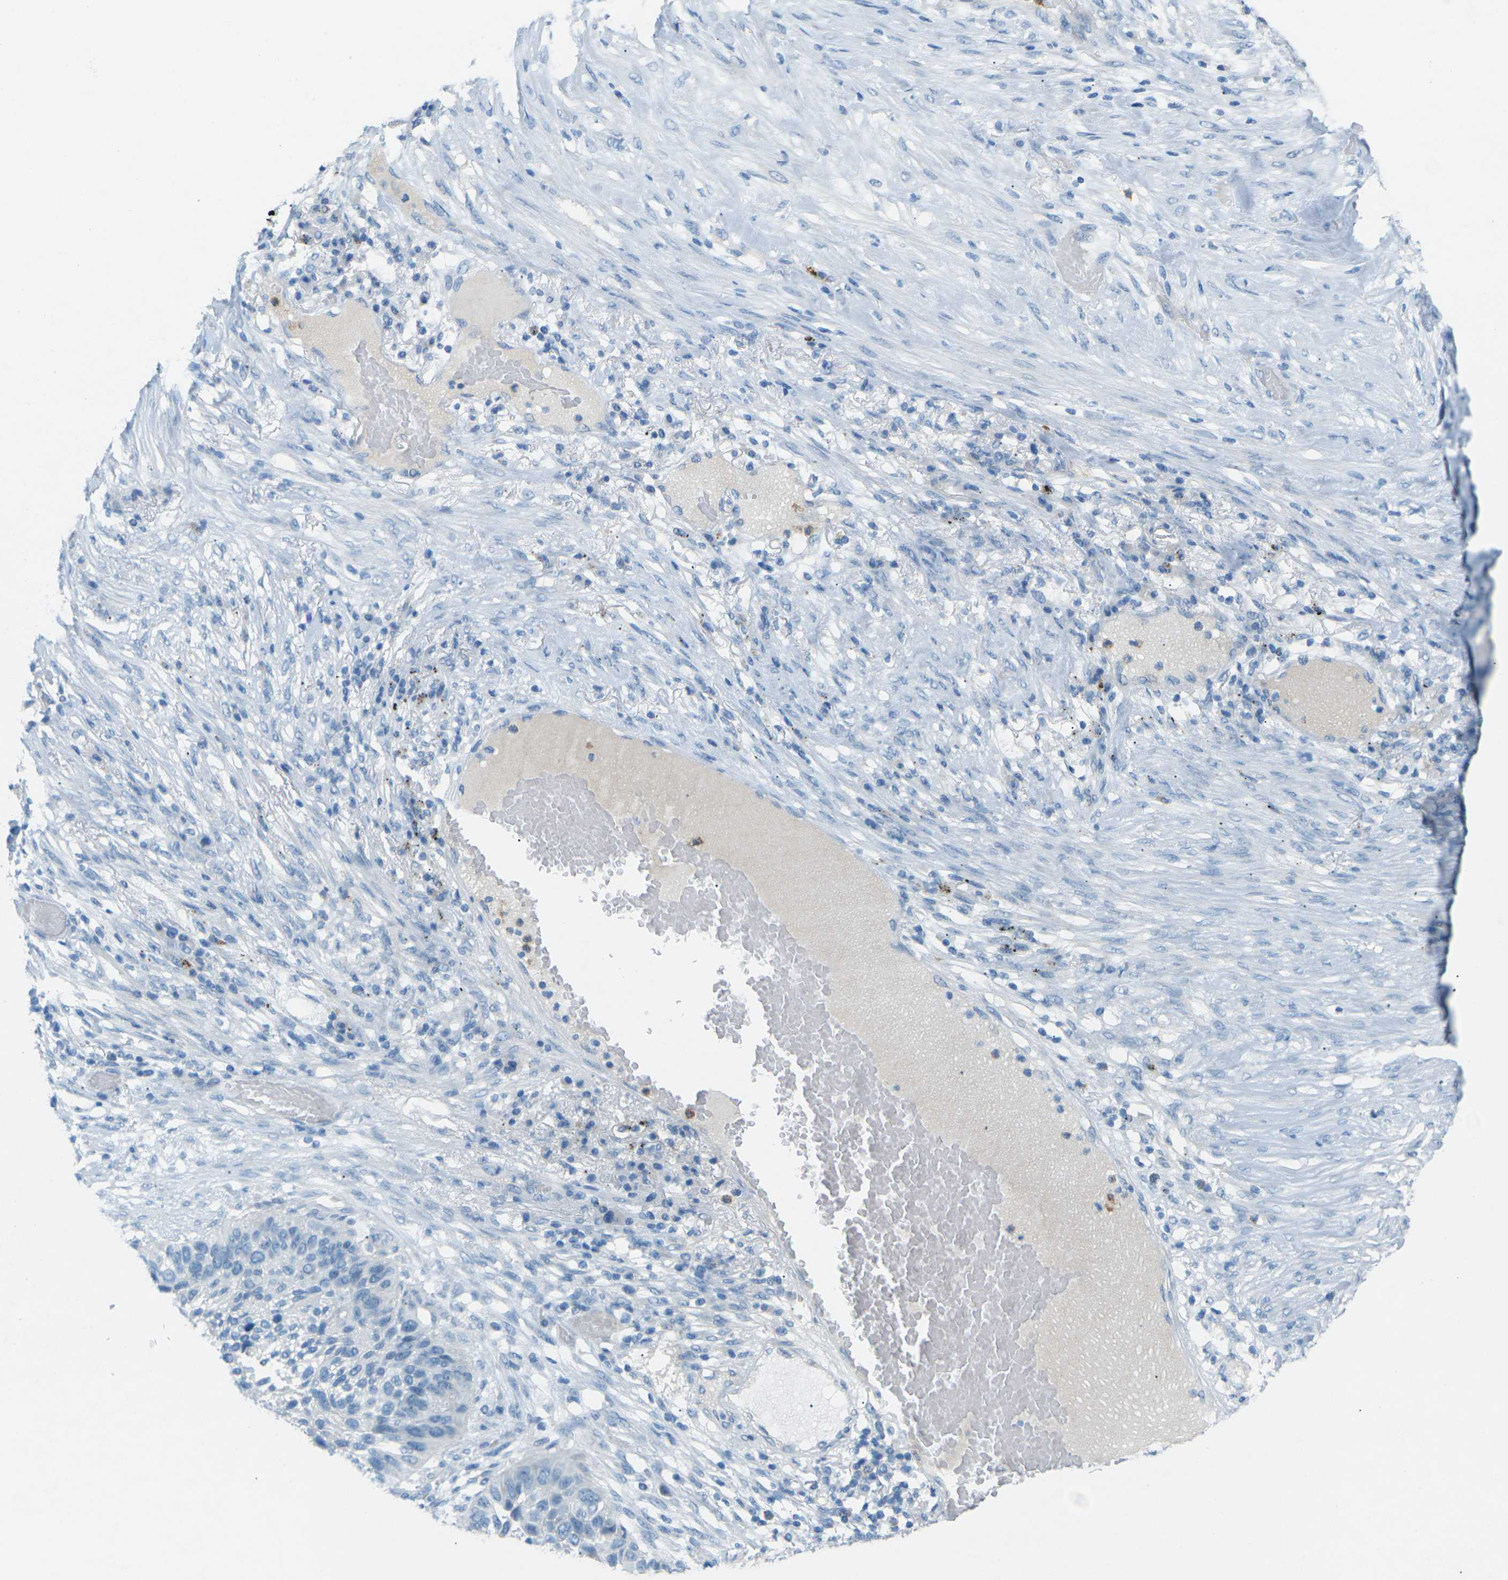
{"staining": {"intensity": "negative", "quantity": "none", "location": "none"}, "tissue": "lung cancer", "cell_type": "Tumor cells", "image_type": "cancer", "snomed": [{"axis": "morphology", "description": "Squamous cell carcinoma, NOS"}, {"axis": "topography", "description": "Lung"}], "caption": "The micrograph exhibits no significant expression in tumor cells of lung cancer. (Stains: DAB (3,3'-diaminobenzidine) immunohistochemistry (IHC) with hematoxylin counter stain, Microscopy: brightfield microscopy at high magnification).", "gene": "CDH16", "patient": {"sex": "male", "age": 57}}